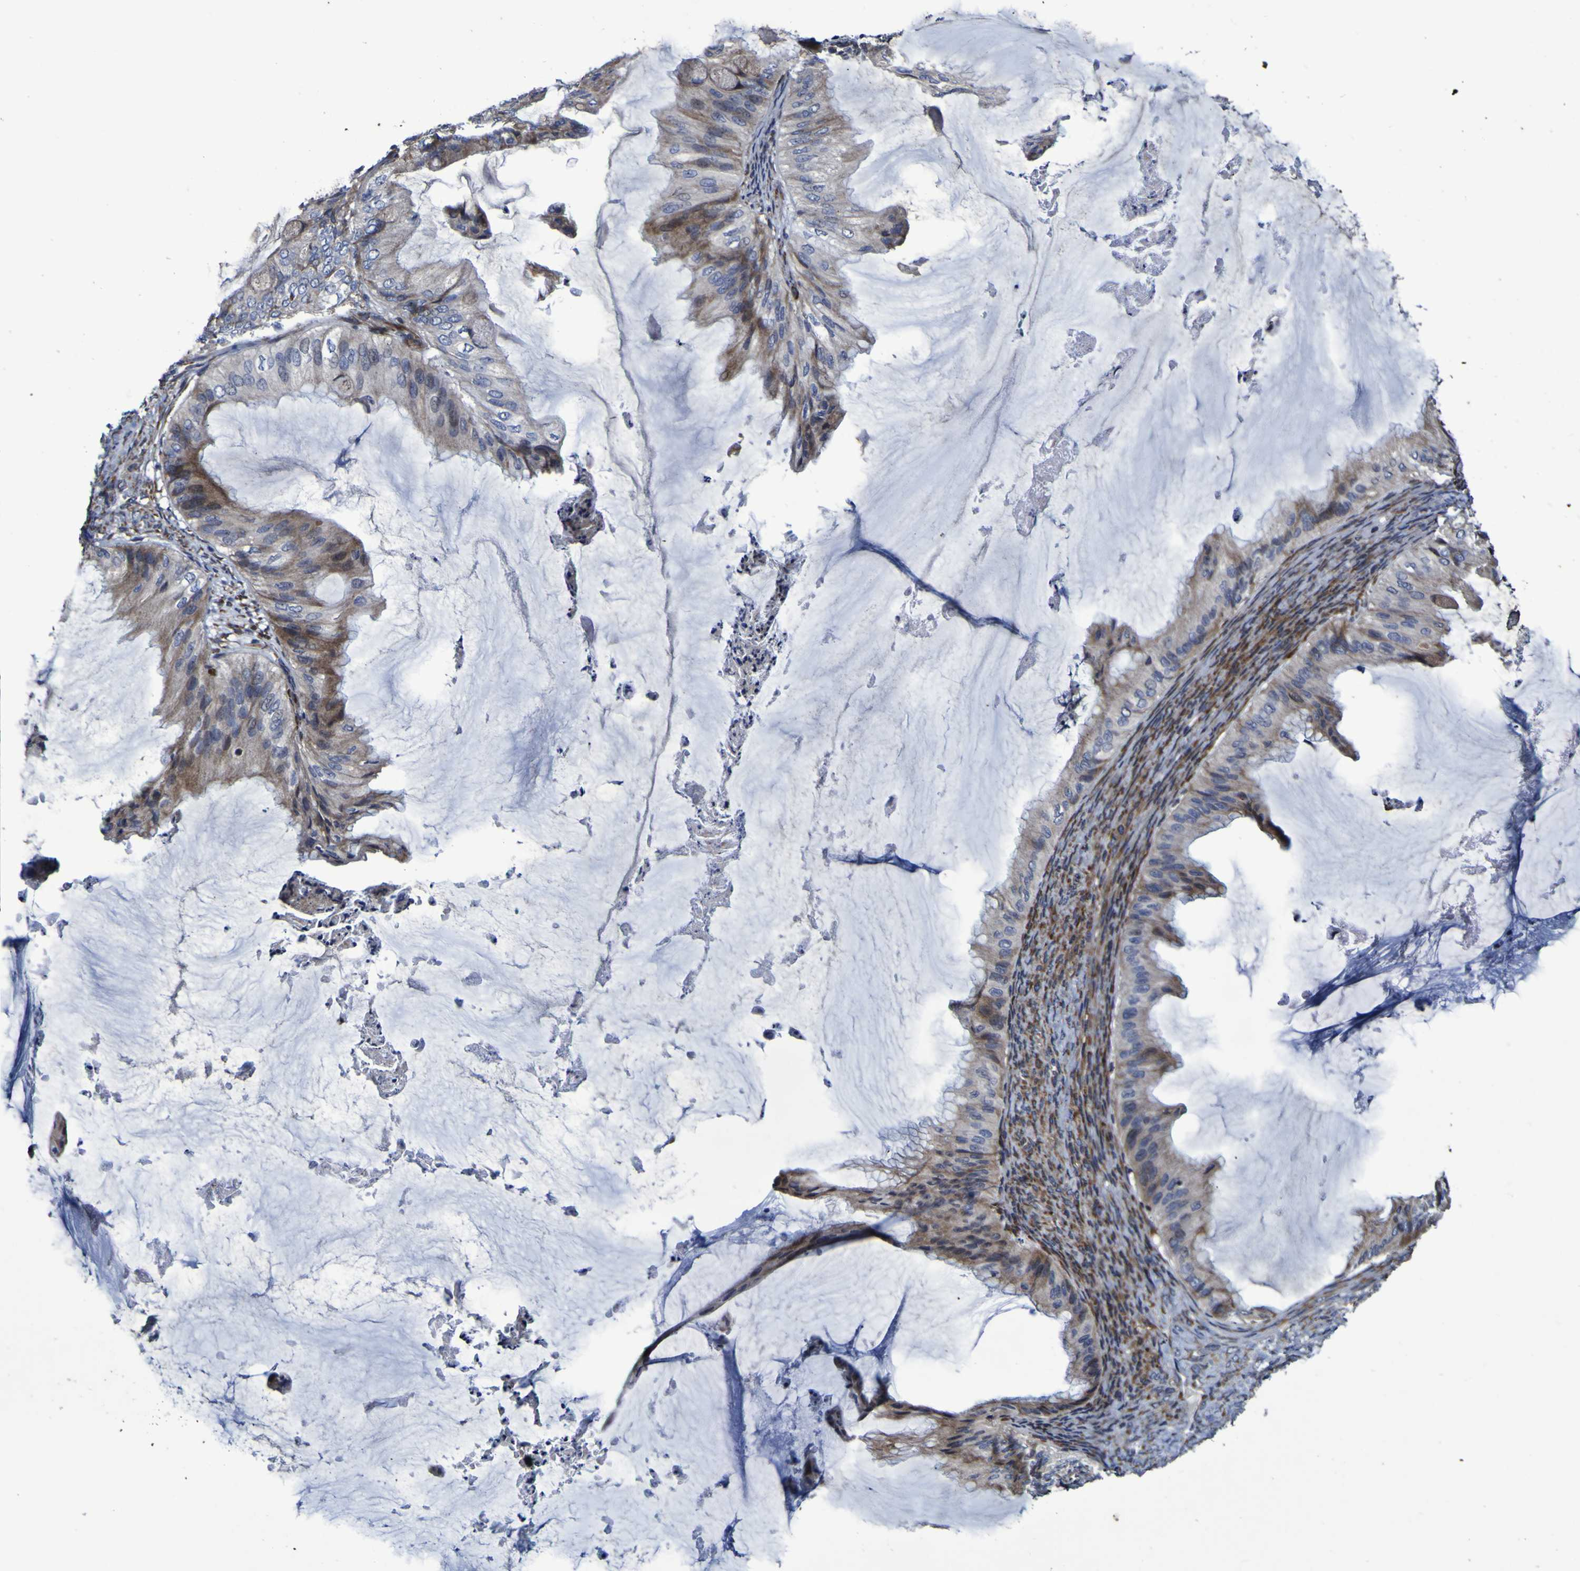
{"staining": {"intensity": "moderate", "quantity": "25%-75%", "location": "cytoplasmic/membranous"}, "tissue": "ovarian cancer", "cell_type": "Tumor cells", "image_type": "cancer", "snomed": [{"axis": "morphology", "description": "Cystadenocarcinoma, mucinous, NOS"}, {"axis": "topography", "description": "Ovary"}], "caption": "Tumor cells display medium levels of moderate cytoplasmic/membranous staining in about 25%-75% of cells in ovarian mucinous cystadenocarcinoma.", "gene": "P3H1", "patient": {"sex": "female", "age": 61}}